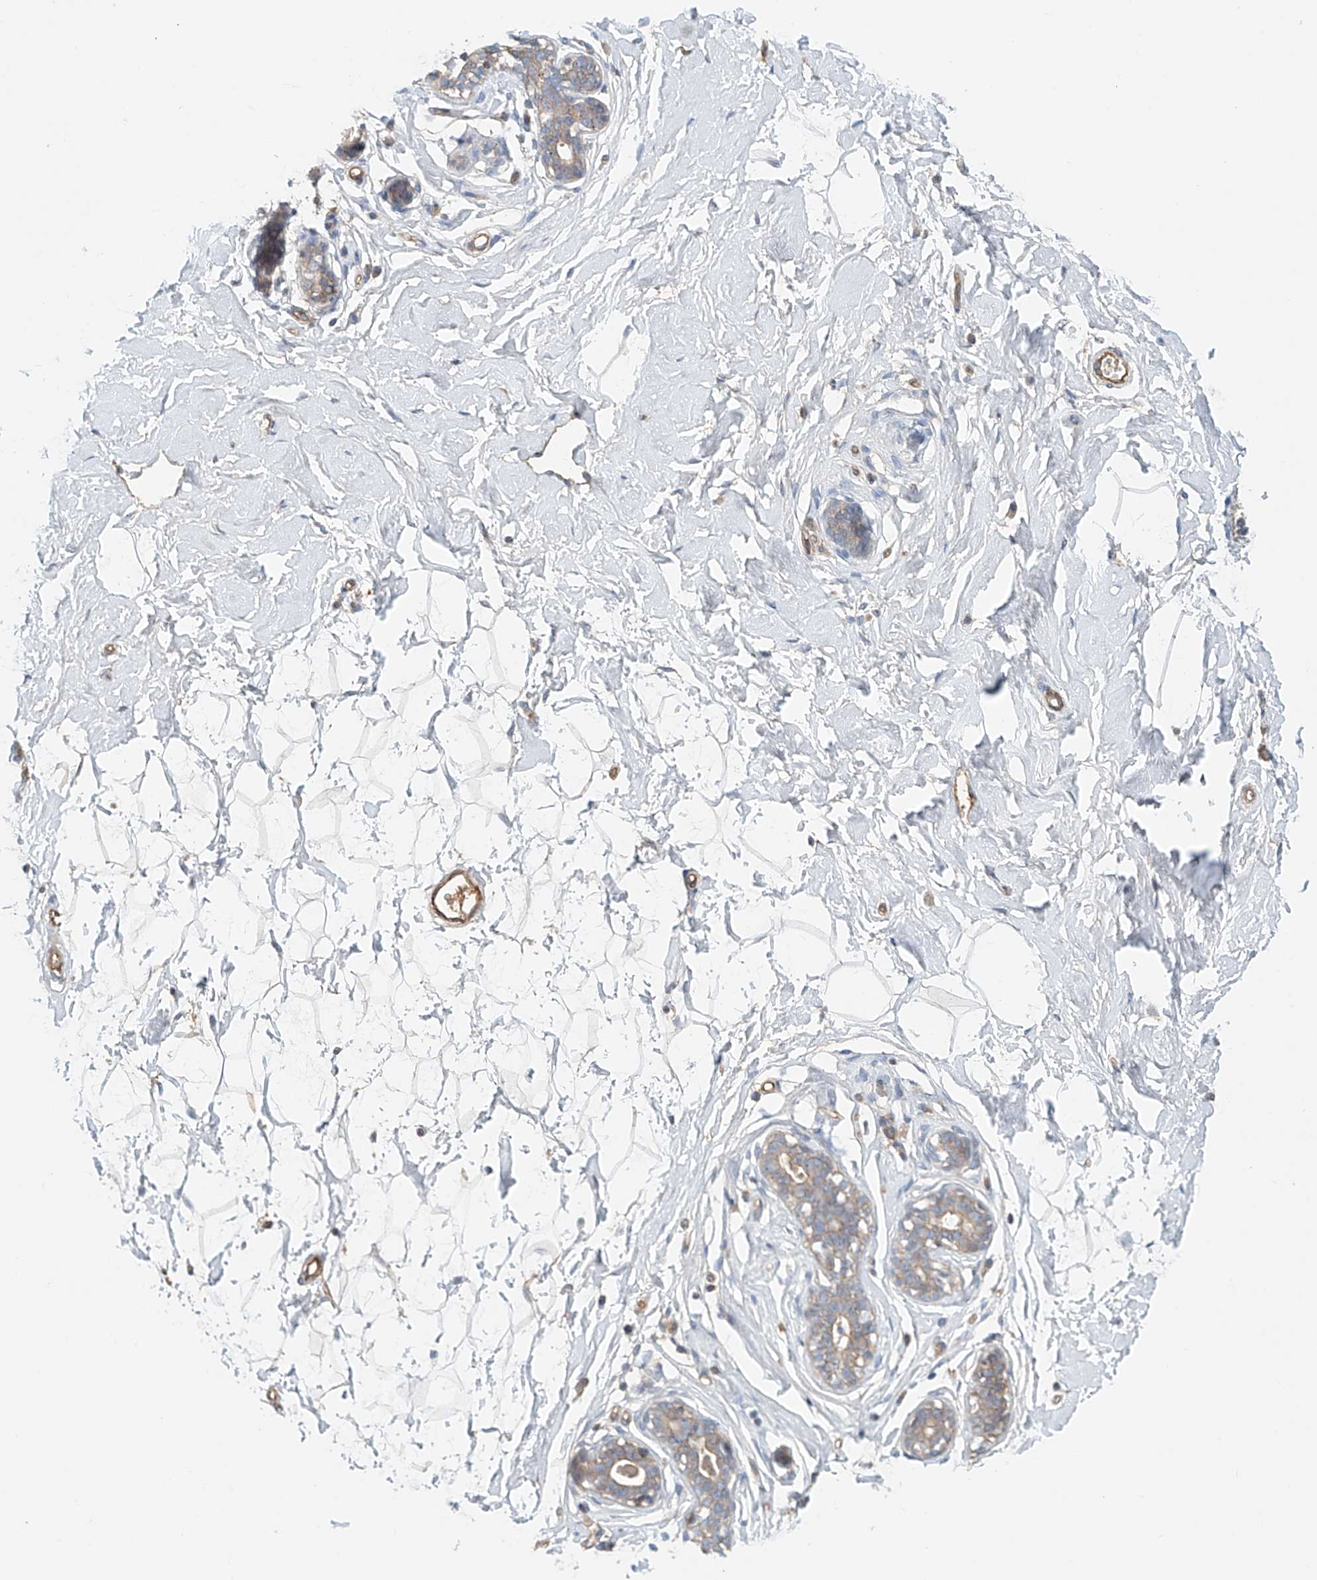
{"staining": {"intensity": "negative", "quantity": "none", "location": "none"}, "tissue": "breast", "cell_type": "Adipocytes", "image_type": "normal", "snomed": [{"axis": "morphology", "description": "Normal tissue, NOS"}, {"axis": "morphology", "description": "Adenoma, NOS"}, {"axis": "topography", "description": "Breast"}], "caption": "This histopathology image is of normal breast stained with immunohistochemistry (IHC) to label a protein in brown with the nuclei are counter-stained blue. There is no staining in adipocytes.", "gene": "FRYL", "patient": {"sex": "female", "age": 23}}